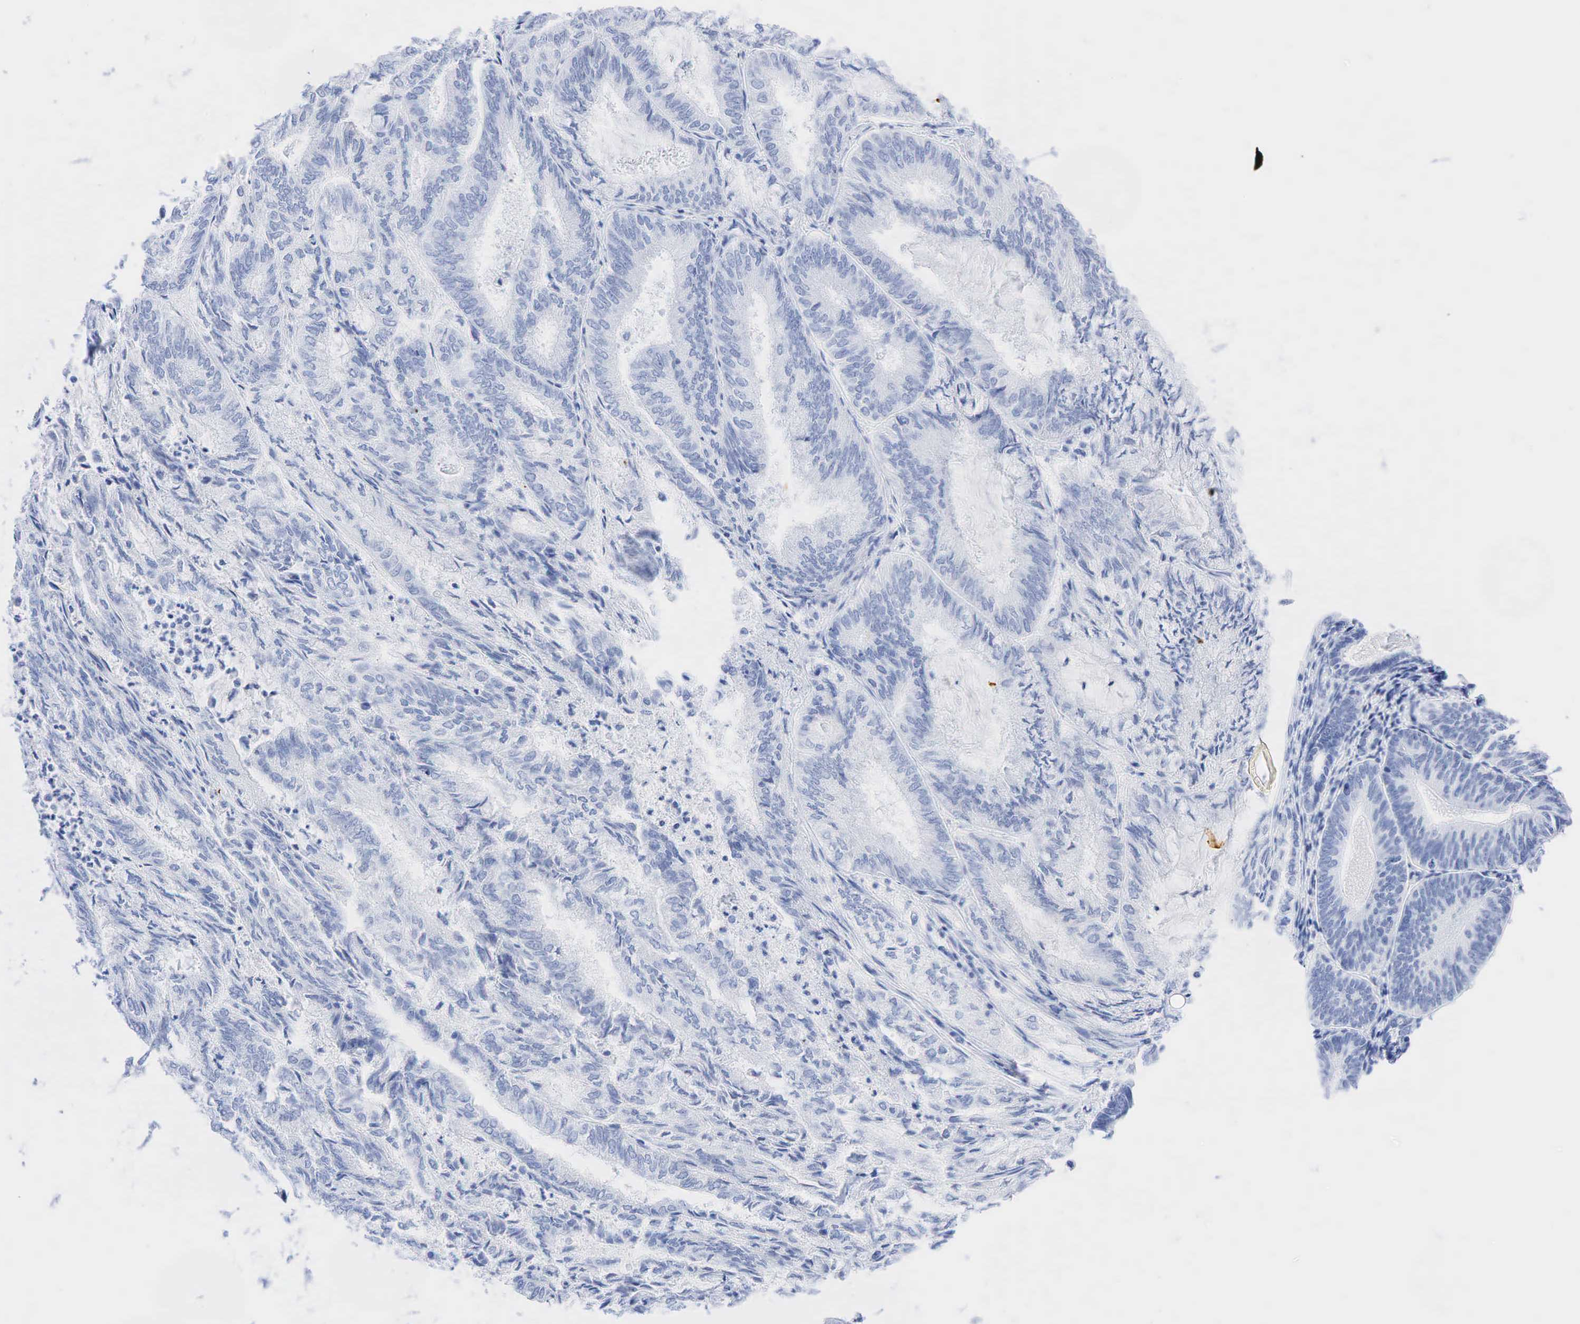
{"staining": {"intensity": "negative", "quantity": "none", "location": "none"}, "tissue": "endometrial cancer", "cell_type": "Tumor cells", "image_type": "cancer", "snomed": [{"axis": "morphology", "description": "Adenocarcinoma, NOS"}, {"axis": "topography", "description": "Endometrium"}], "caption": "Tumor cells show no significant expression in endometrial cancer.", "gene": "INHA", "patient": {"sex": "female", "age": 59}}